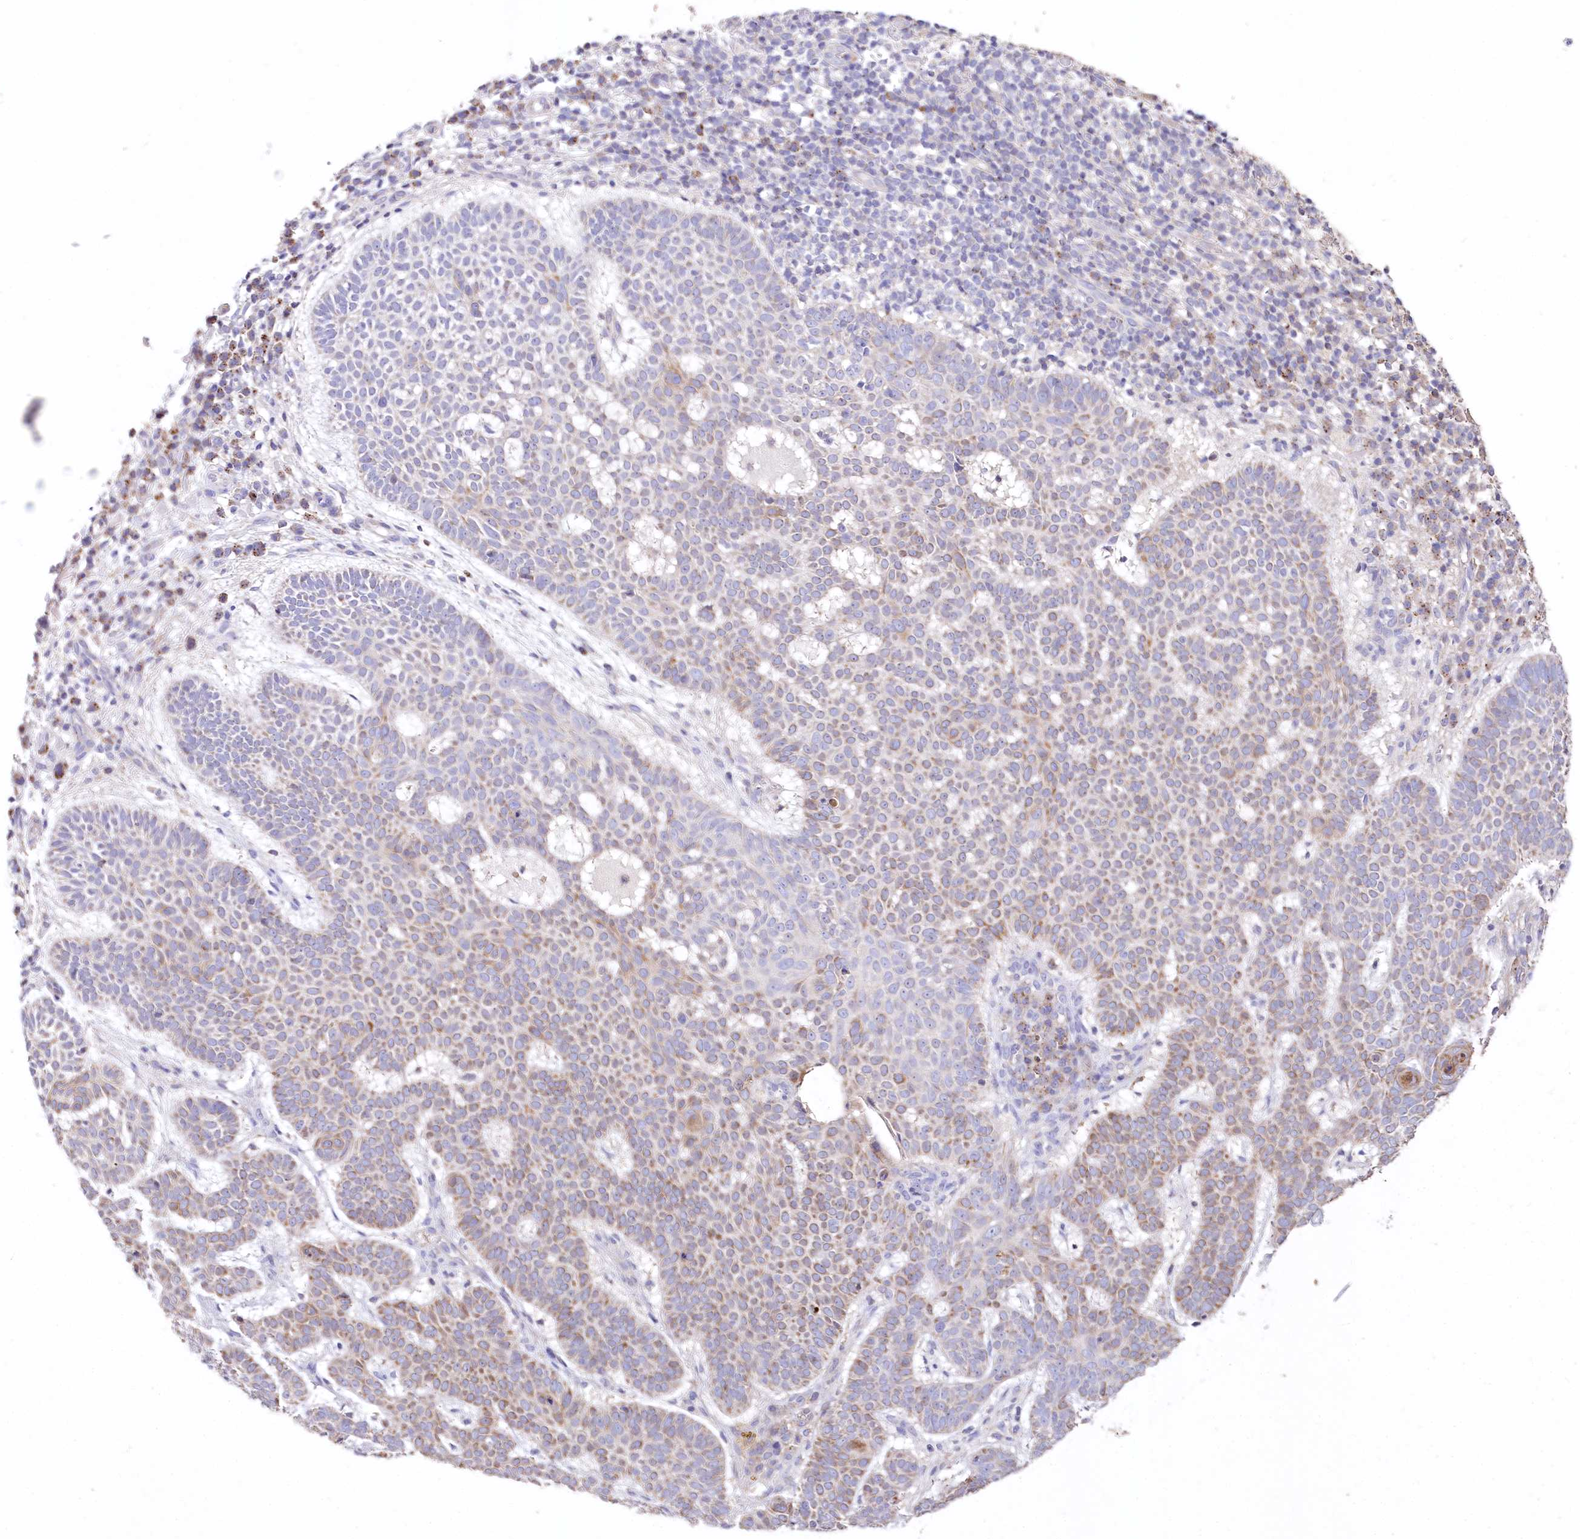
{"staining": {"intensity": "weak", "quantity": "25%-75%", "location": "cytoplasmic/membranous"}, "tissue": "skin cancer", "cell_type": "Tumor cells", "image_type": "cancer", "snomed": [{"axis": "morphology", "description": "Basal cell carcinoma"}, {"axis": "topography", "description": "Skin"}], "caption": "Immunohistochemical staining of skin cancer reveals low levels of weak cytoplasmic/membranous expression in about 25%-75% of tumor cells. Using DAB (brown) and hematoxylin (blue) stains, captured at high magnification using brightfield microscopy.", "gene": "PTER", "patient": {"sex": "male", "age": 85}}